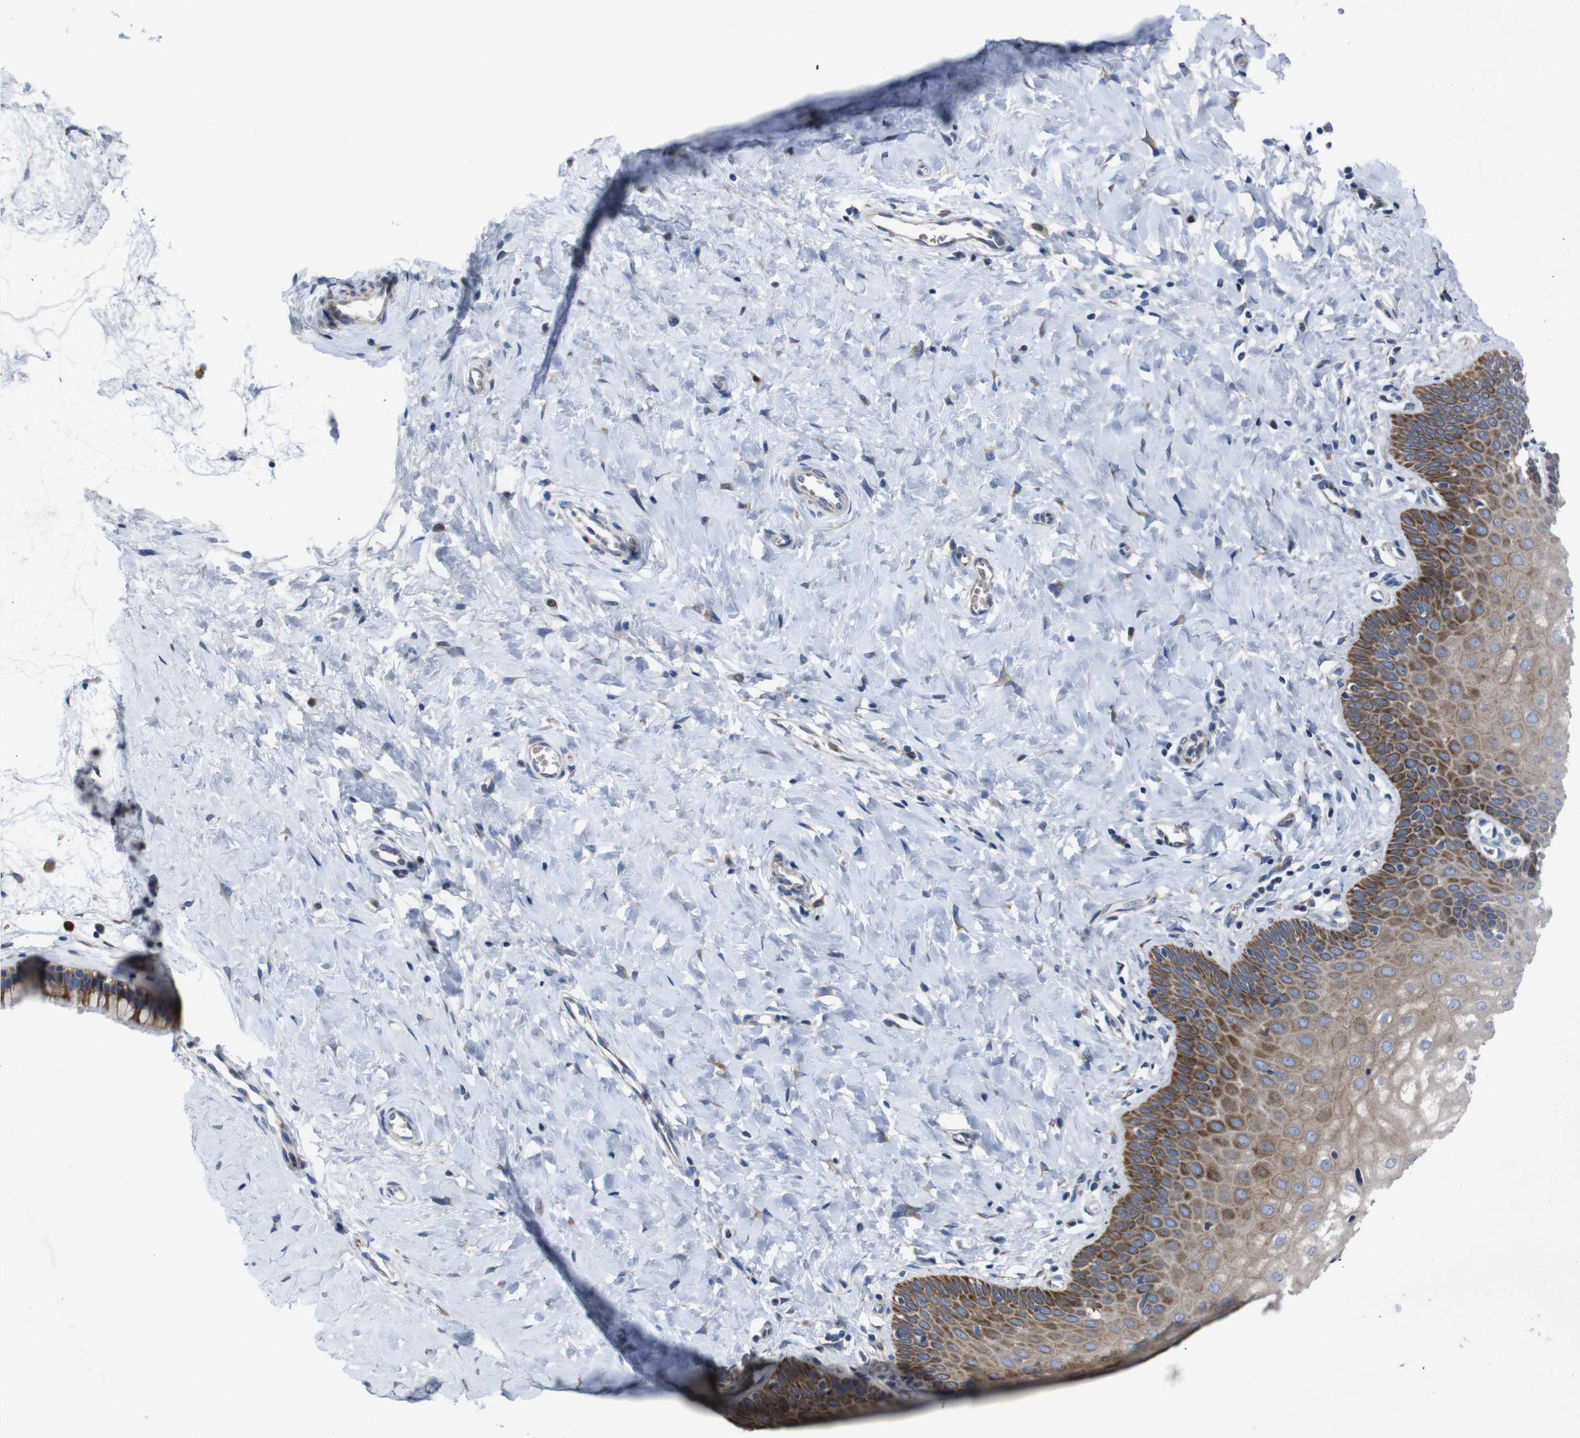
{"staining": {"intensity": "moderate", "quantity": ">75%", "location": "cytoplasmic/membranous"}, "tissue": "cervix", "cell_type": "Glandular cells", "image_type": "normal", "snomed": [{"axis": "morphology", "description": "Normal tissue, NOS"}, {"axis": "topography", "description": "Cervix"}], "caption": "Immunohistochemical staining of unremarkable cervix displays >75% levels of moderate cytoplasmic/membranous protein positivity in approximately >75% of glandular cells. Nuclei are stained in blue.", "gene": "CHST10", "patient": {"sex": "female", "age": 55}}